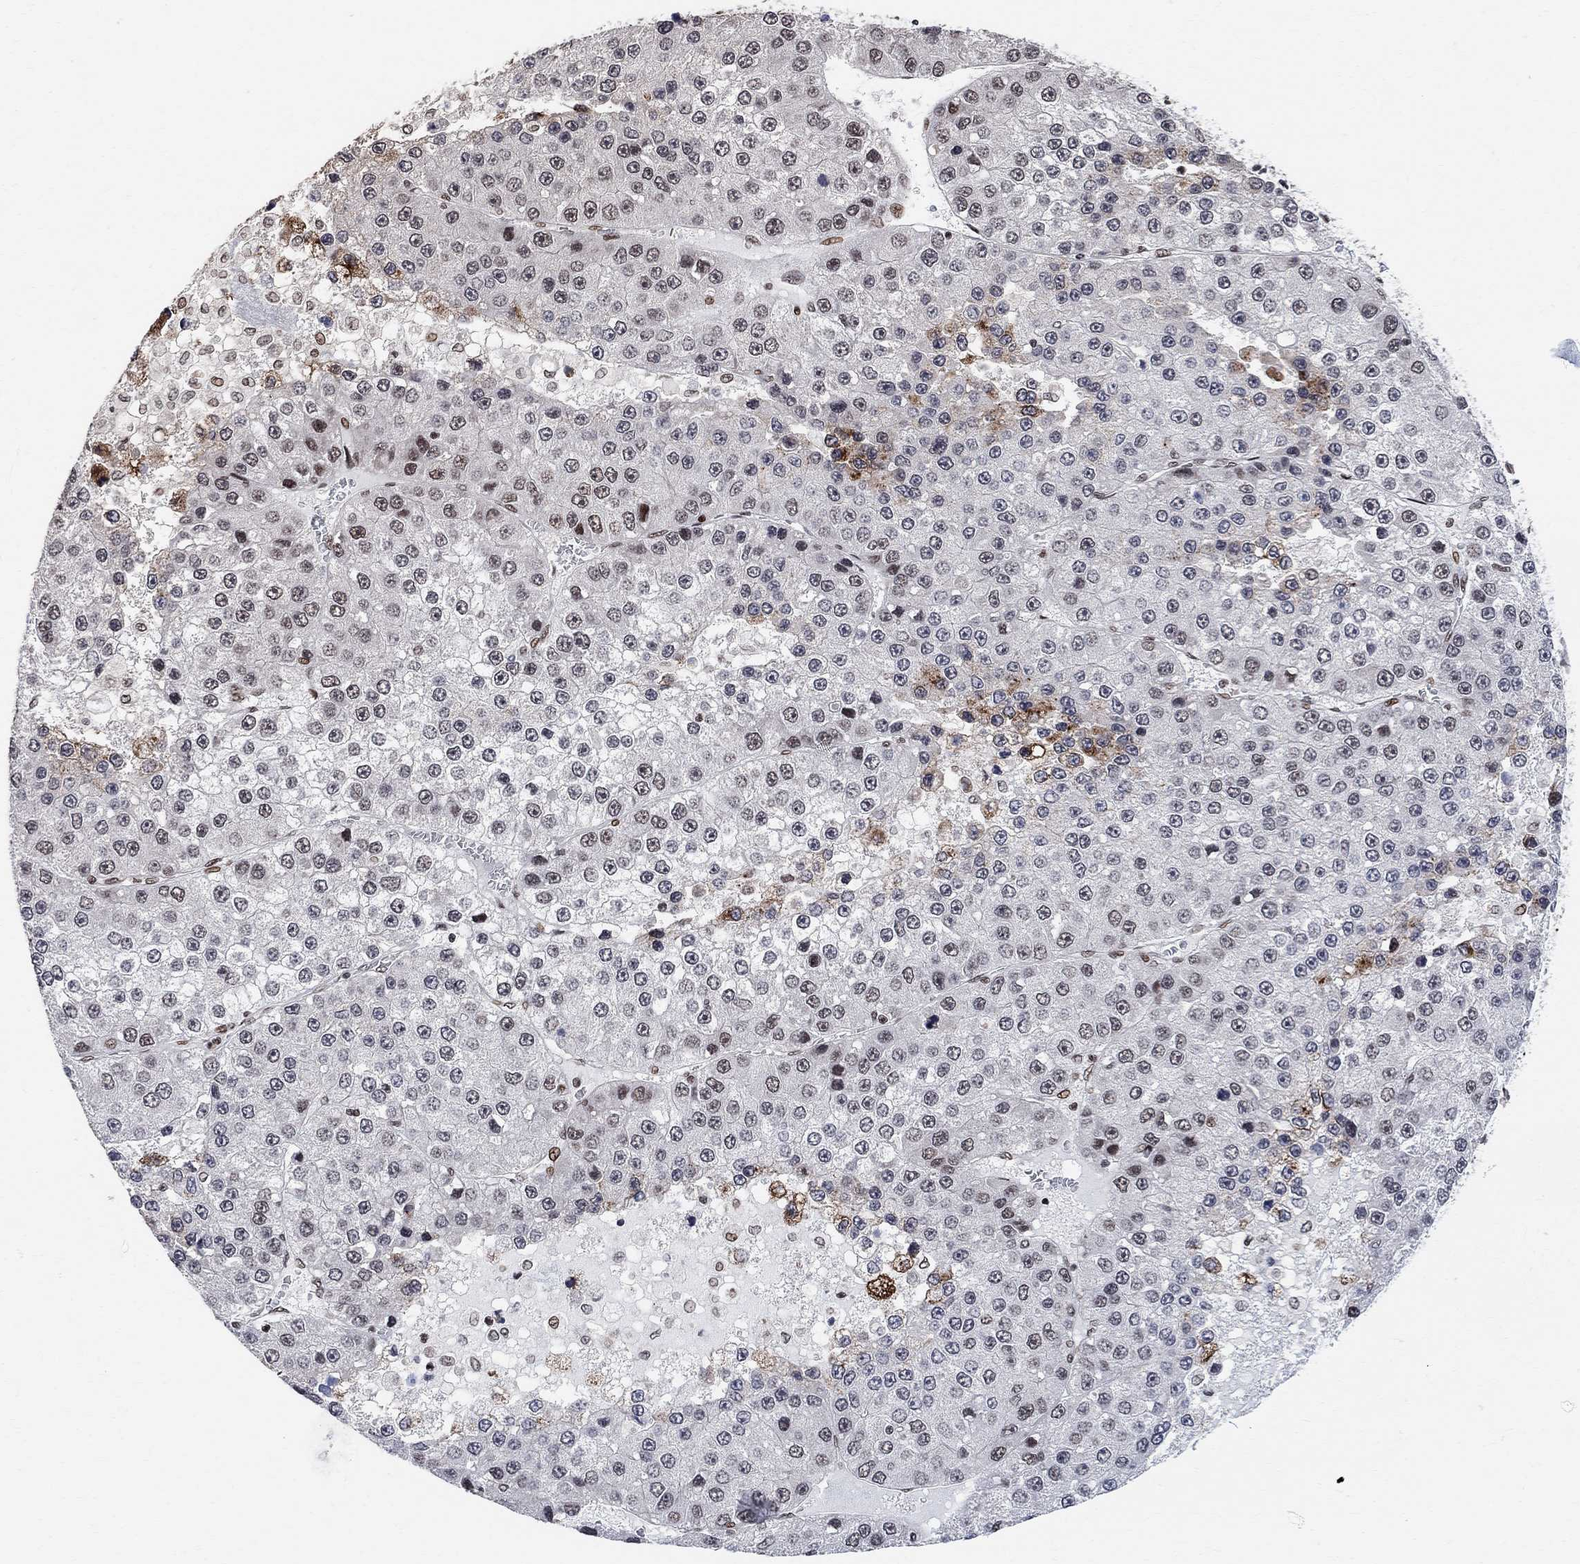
{"staining": {"intensity": "negative", "quantity": "none", "location": "none"}, "tissue": "liver cancer", "cell_type": "Tumor cells", "image_type": "cancer", "snomed": [{"axis": "morphology", "description": "Carcinoma, Hepatocellular, NOS"}, {"axis": "topography", "description": "Liver"}], "caption": "Hepatocellular carcinoma (liver) was stained to show a protein in brown. There is no significant staining in tumor cells.", "gene": "E4F1", "patient": {"sex": "female", "age": 73}}